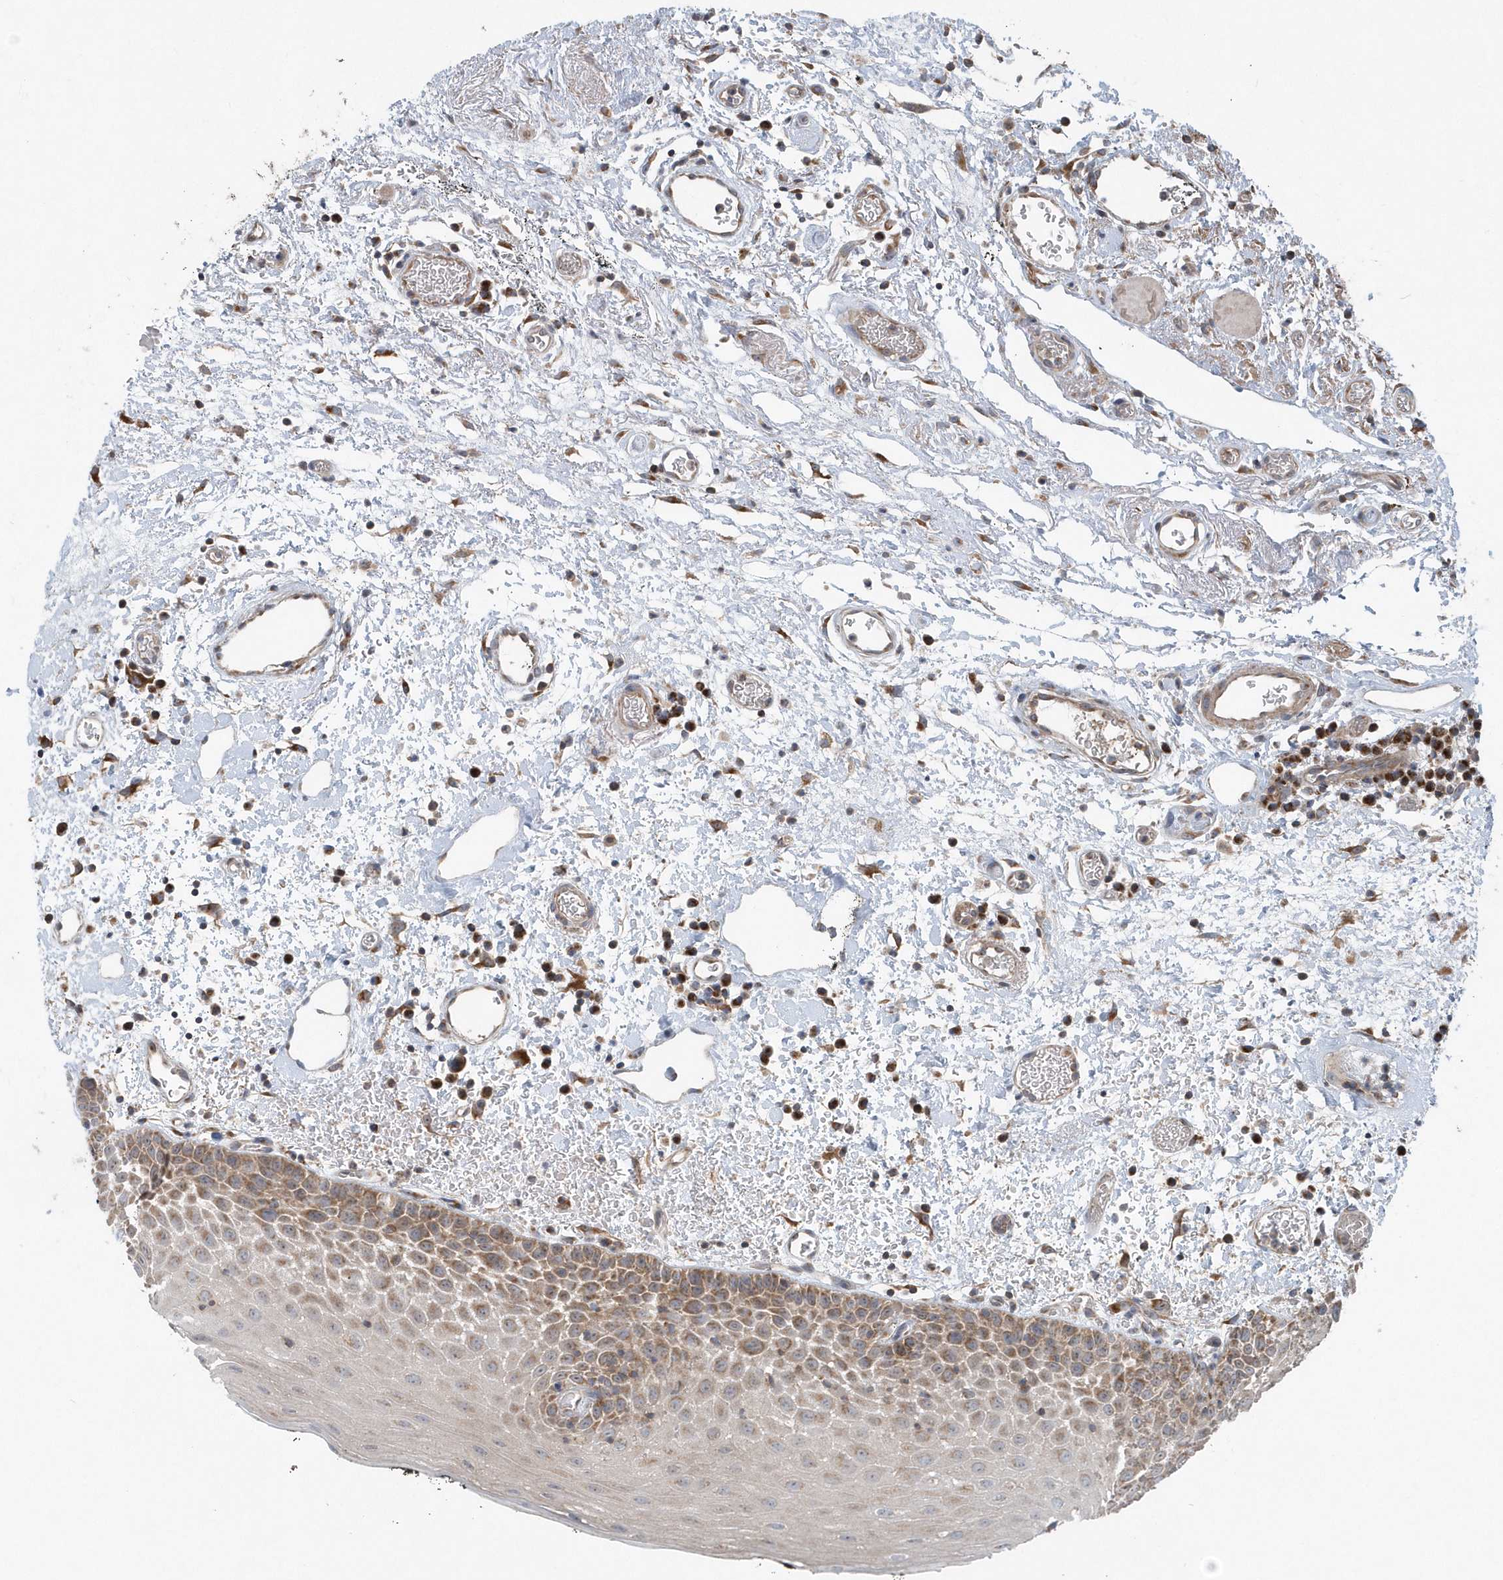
{"staining": {"intensity": "moderate", "quantity": ">75%", "location": "cytoplasmic/membranous"}, "tissue": "oral mucosa", "cell_type": "Squamous epithelial cells", "image_type": "normal", "snomed": [{"axis": "morphology", "description": "Normal tissue, NOS"}, {"axis": "topography", "description": "Oral tissue"}], "caption": "DAB (3,3'-diaminobenzidine) immunohistochemical staining of benign oral mucosa shows moderate cytoplasmic/membranous protein staining in approximately >75% of squamous epithelial cells.", "gene": "PPP1R7", "patient": {"sex": "male", "age": 74}}